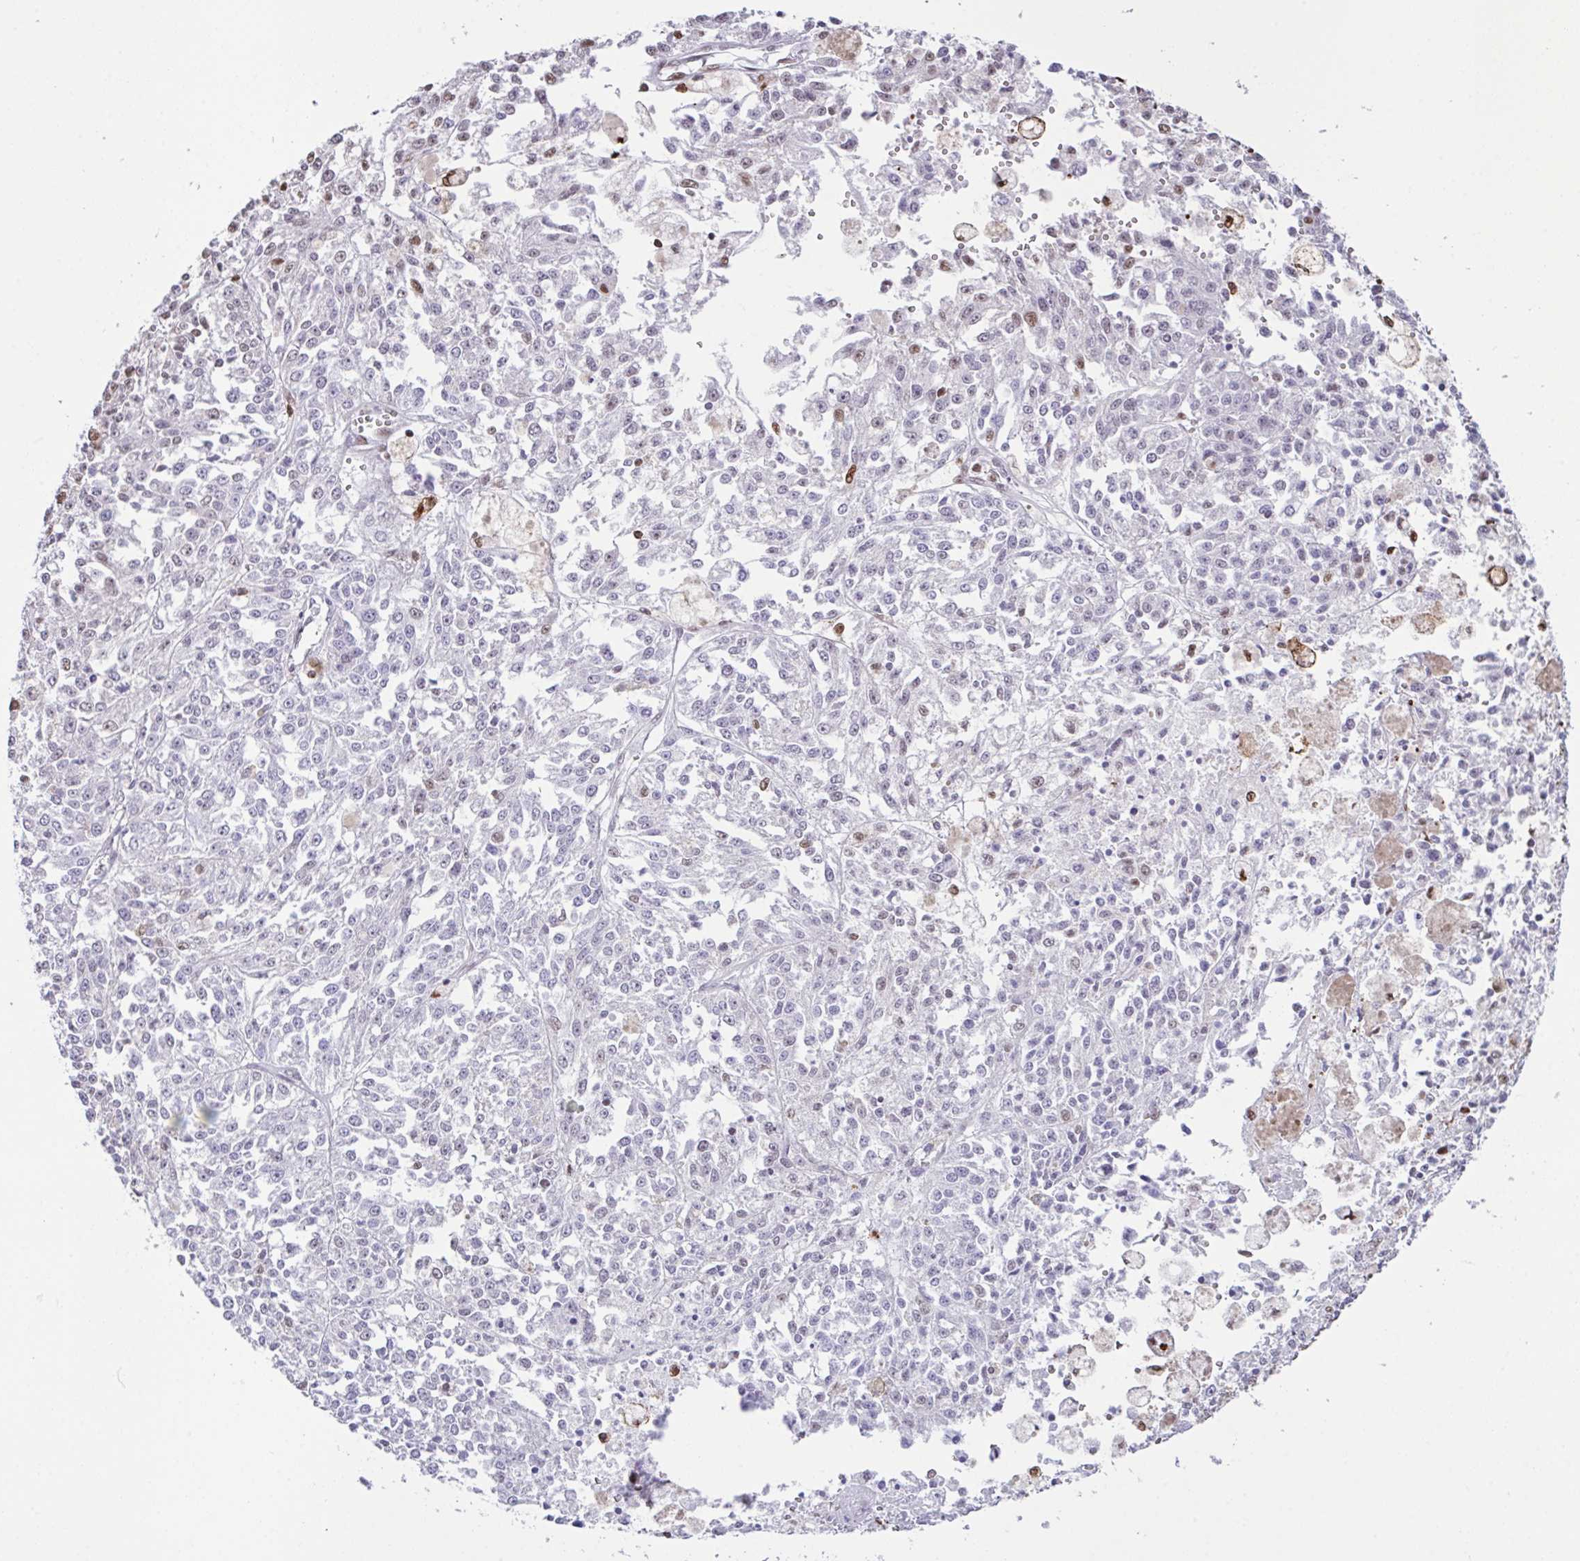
{"staining": {"intensity": "negative", "quantity": "none", "location": "none"}, "tissue": "melanoma", "cell_type": "Tumor cells", "image_type": "cancer", "snomed": [{"axis": "morphology", "description": "Malignant melanoma, NOS"}, {"axis": "topography", "description": "Skin"}], "caption": "Tumor cells are negative for protein expression in human melanoma.", "gene": "BTBD10", "patient": {"sex": "female", "age": 64}}